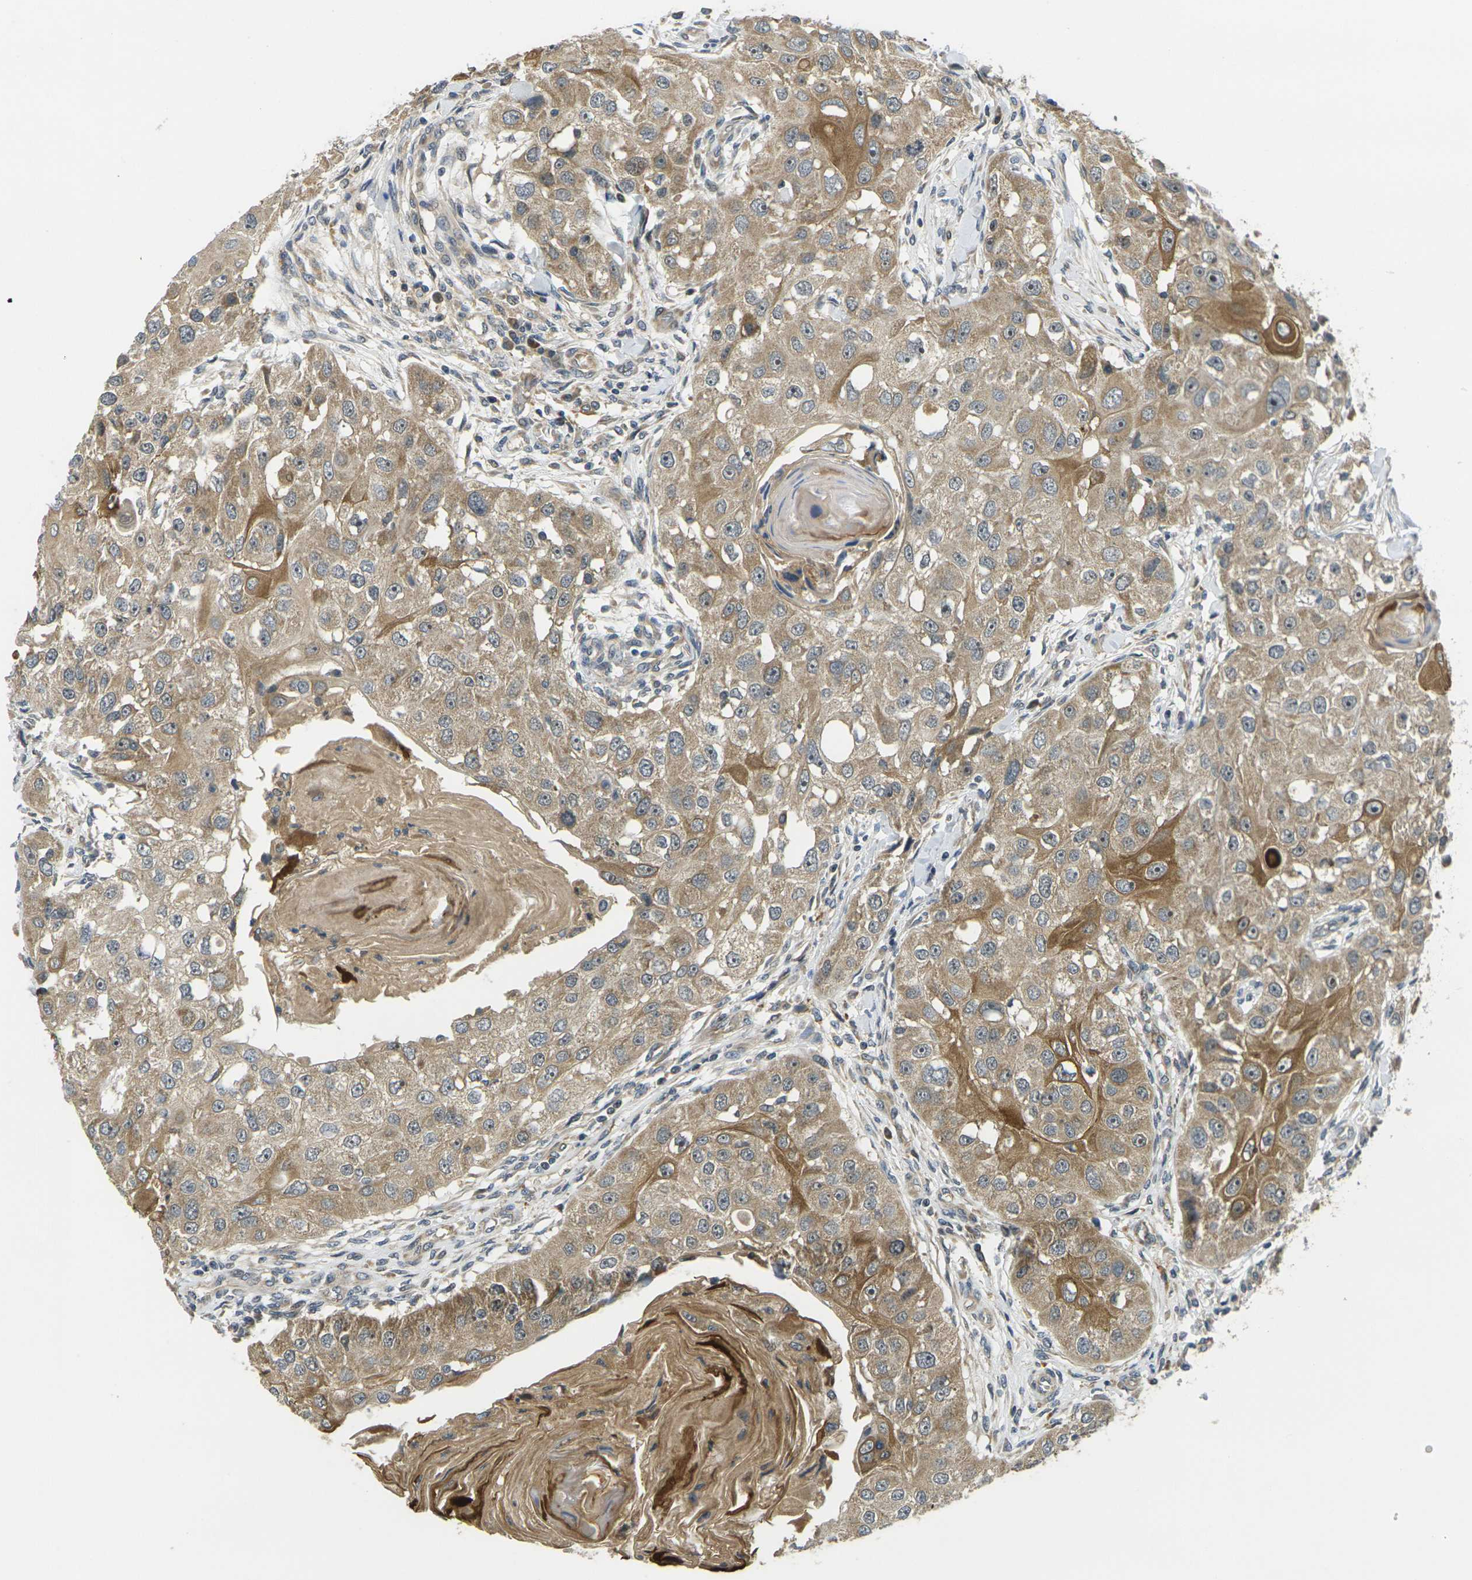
{"staining": {"intensity": "moderate", "quantity": ">75%", "location": "cytoplasmic/membranous"}, "tissue": "head and neck cancer", "cell_type": "Tumor cells", "image_type": "cancer", "snomed": [{"axis": "morphology", "description": "Normal tissue, NOS"}, {"axis": "morphology", "description": "Squamous cell carcinoma, NOS"}, {"axis": "topography", "description": "Skeletal muscle"}, {"axis": "topography", "description": "Head-Neck"}], "caption": "Tumor cells exhibit moderate cytoplasmic/membranous positivity in about >75% of cells in head and neck cancer.", "gene": "MINAR2", "patient": {"sex": "male", "age": 51}}